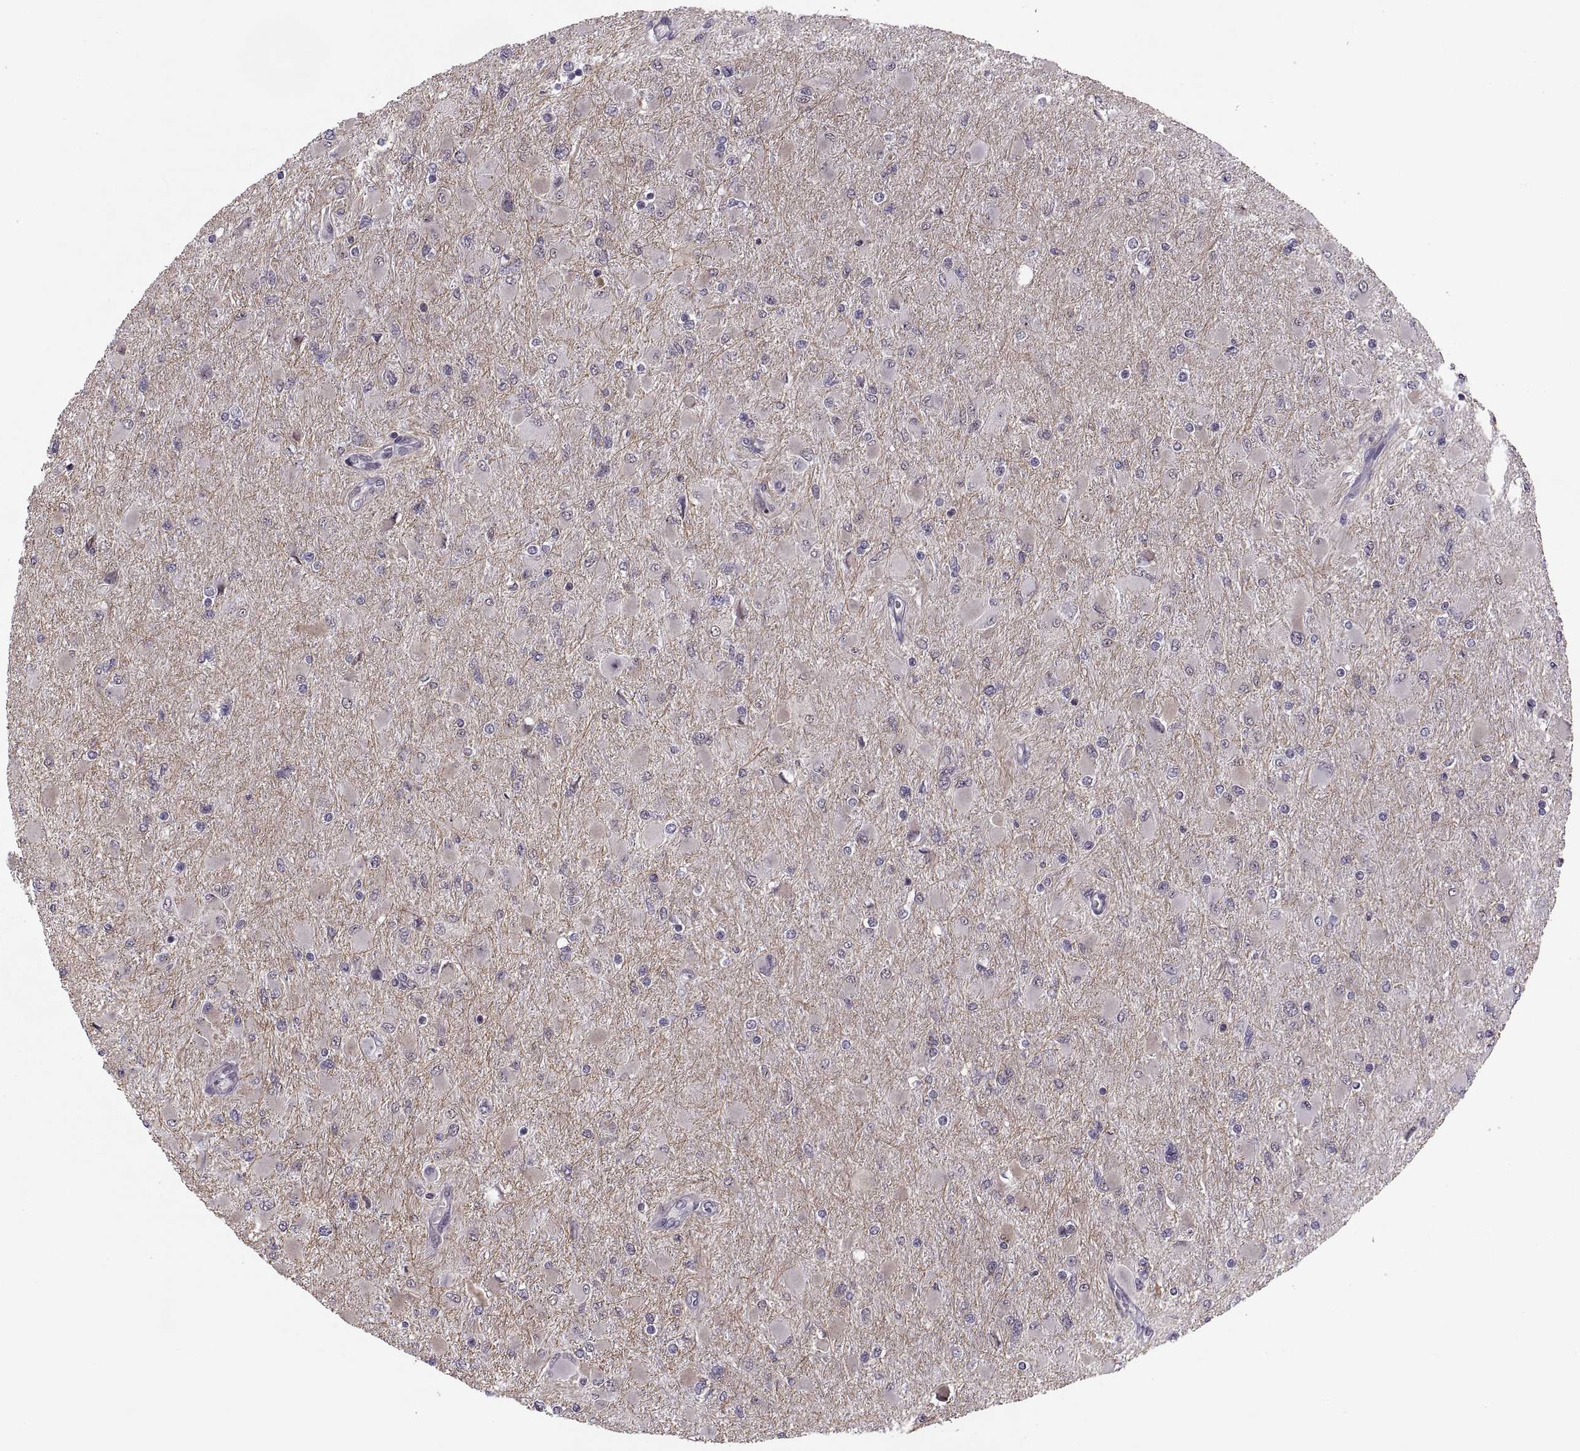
{"staining": {"intensity": "negative", "quantity": "none", "location": "none"}, "tissue": "glioma", "cell_type": "Tumor cells", "image_type": "cancer", "snomed": [{"axis": "morphology", "description": "Glioma, malignant, High grade"}, {"axis": "topography", "description": "Cerebral cortex"}], "caption": "The image displays no significant positivity in tumor cells of malignant high-grade glioma.", "gene": "LUZP2", "patient": {"sex": "female", "age": 36}}